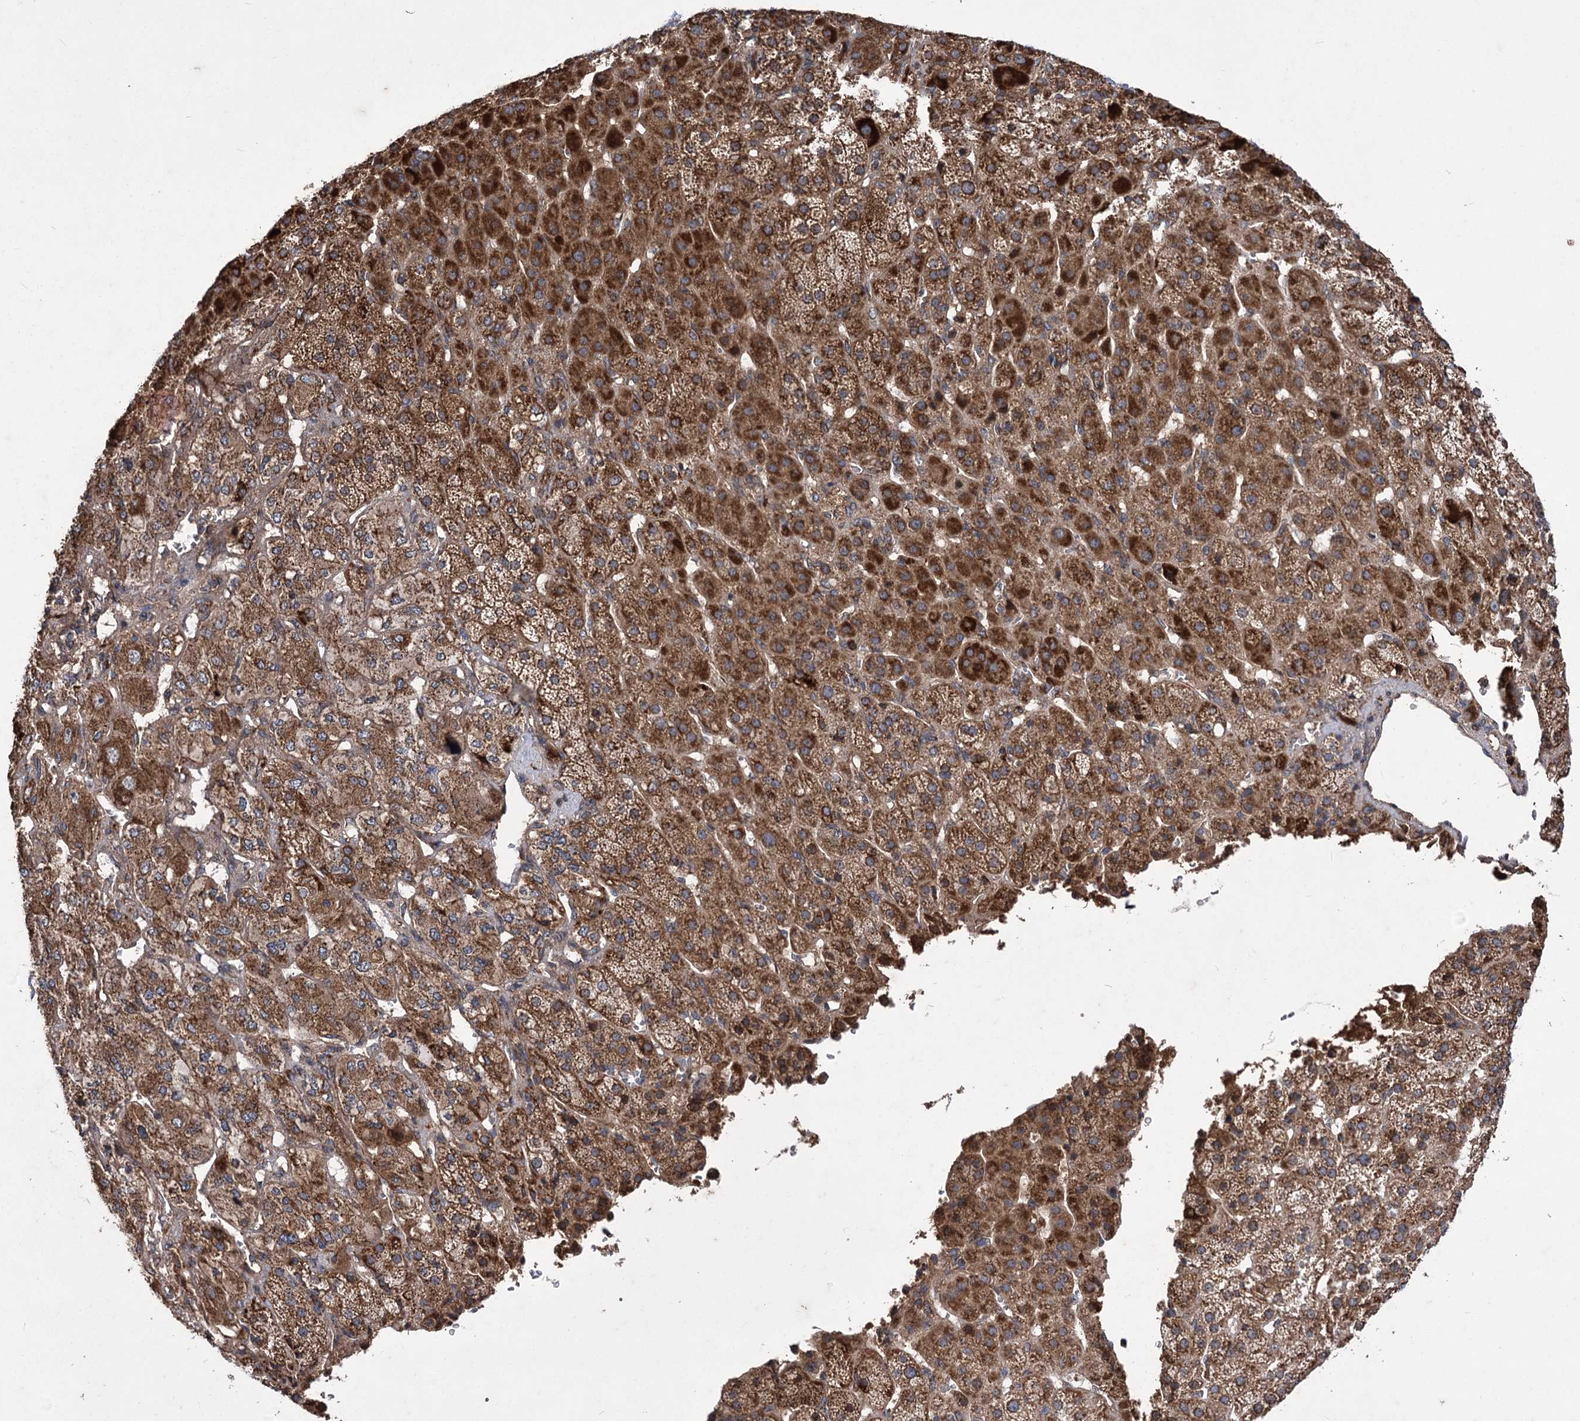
{"staining": {"intensity": "strong", "quantity": ">75%", "location": "cytoplasmic/membranous"}, "tissue": "adrenal gland", "cell_type": "Glandular cells", "image_type": "normal", "snomed": [{"axis": "morphology", "description": "Normal tissue, NOS"}, {"axis": "topography", "description": "Adrenal gland"}], "caption": "A histopathology image of human adrenal gland stained for a protein reveals strong cytoplasmic/membranous brown staining in glandular cells. The protein of interest is stained brown, and the nuclei are stained in blue (DAB (3,3'-diaminobenzidine) IHC with brightfield microscopy, high magnification).", "gene": "RASSF3", "patient": {"sex": "female", "age": 57}}